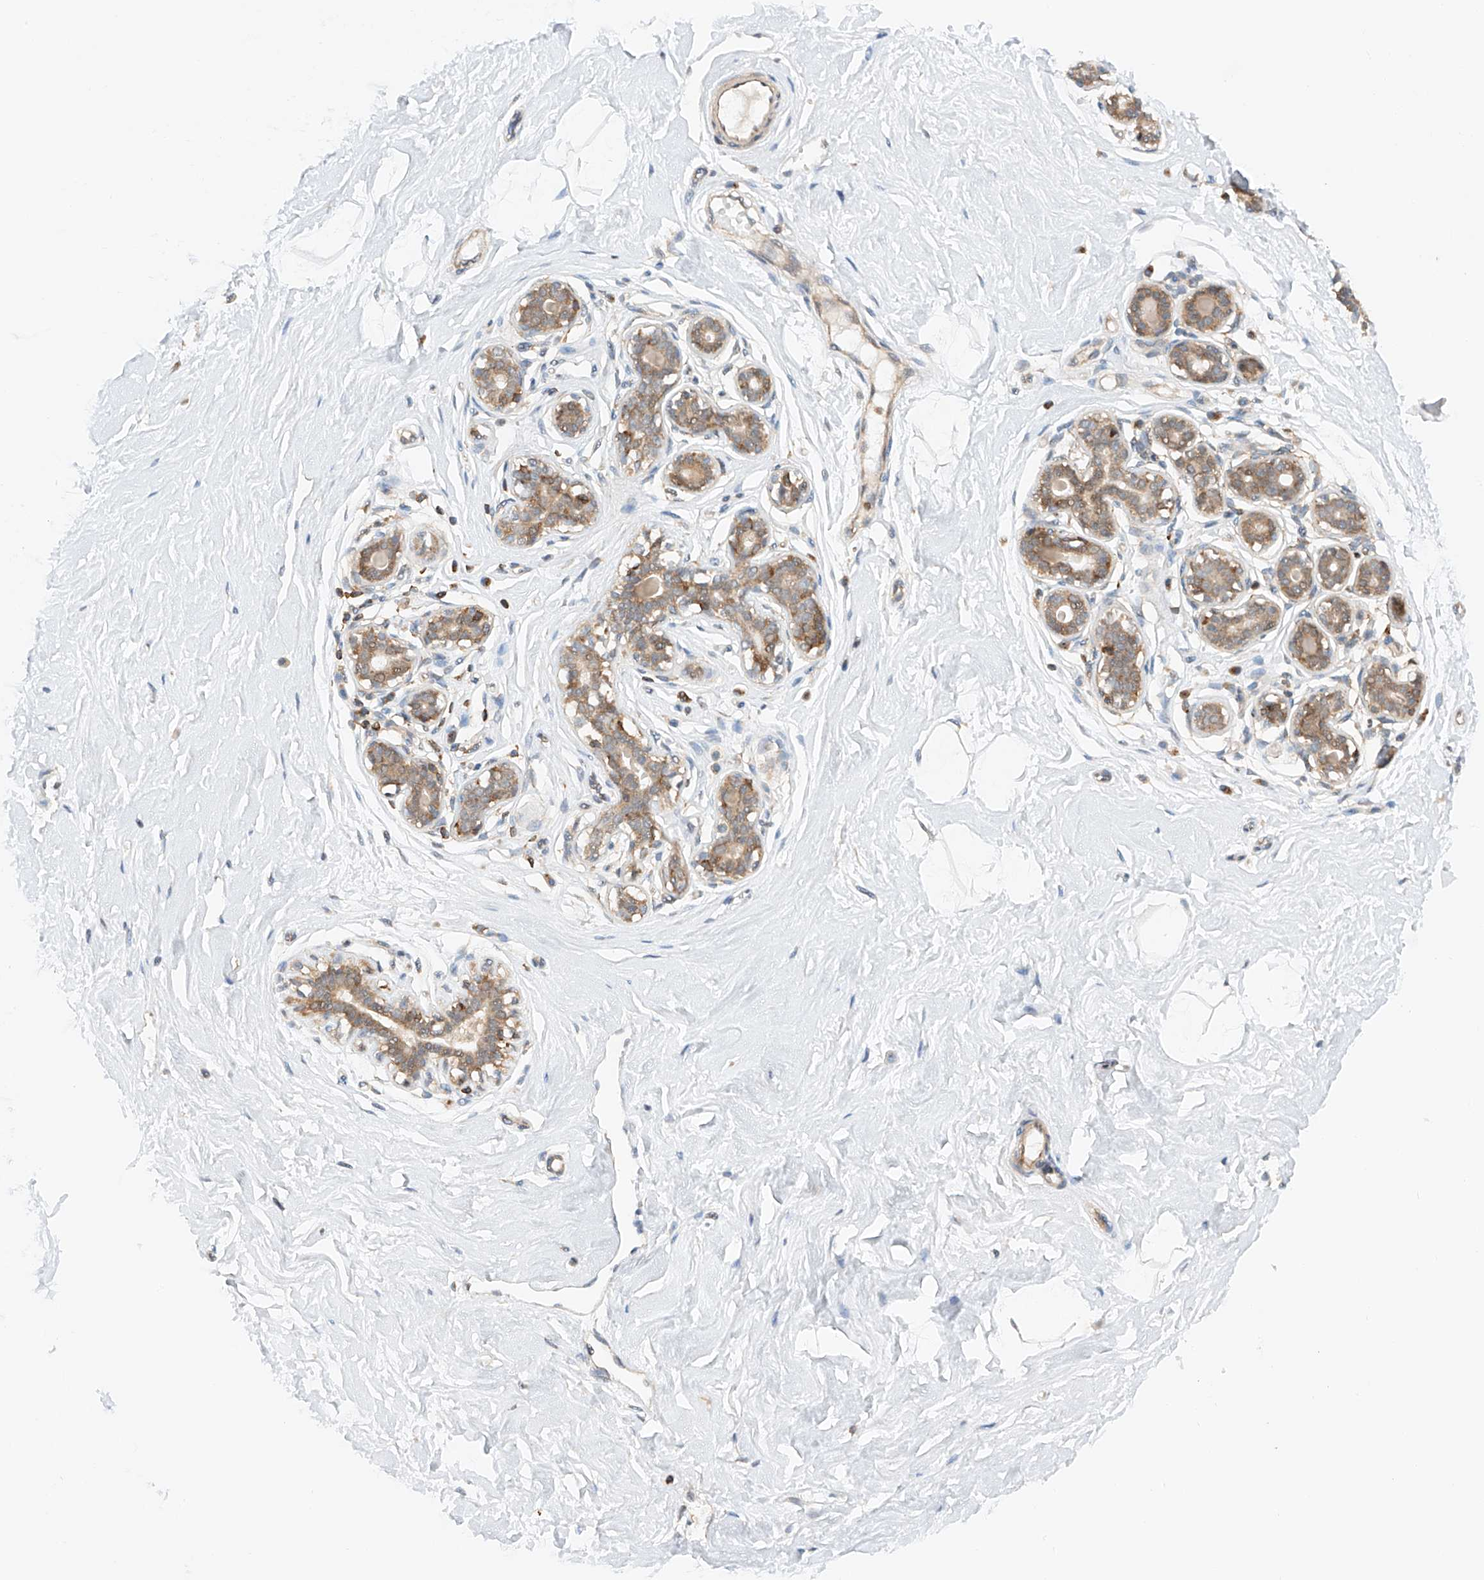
{"staining": {"intensity": "negative", "quantity": "none", "location": "none"}, "tissue": "breast", "cell_type": "Adipocytes", "image_type": "normal", "snomed": [{"axis": "morphology", "description": "Normal tissue, NOS"}, {"axis": "morphology", "description": "Adenoma, NOS"}, {"axis": "topography", "description": "Breast"}], "caption": "Image shows no significant protein positivity in adipocytes of normal breast. (Brightfield microscopy of DAB immunohistochemistry at high magnification).", "gene": "MFN2", "patient": {"sex": "female", "age": 23}}